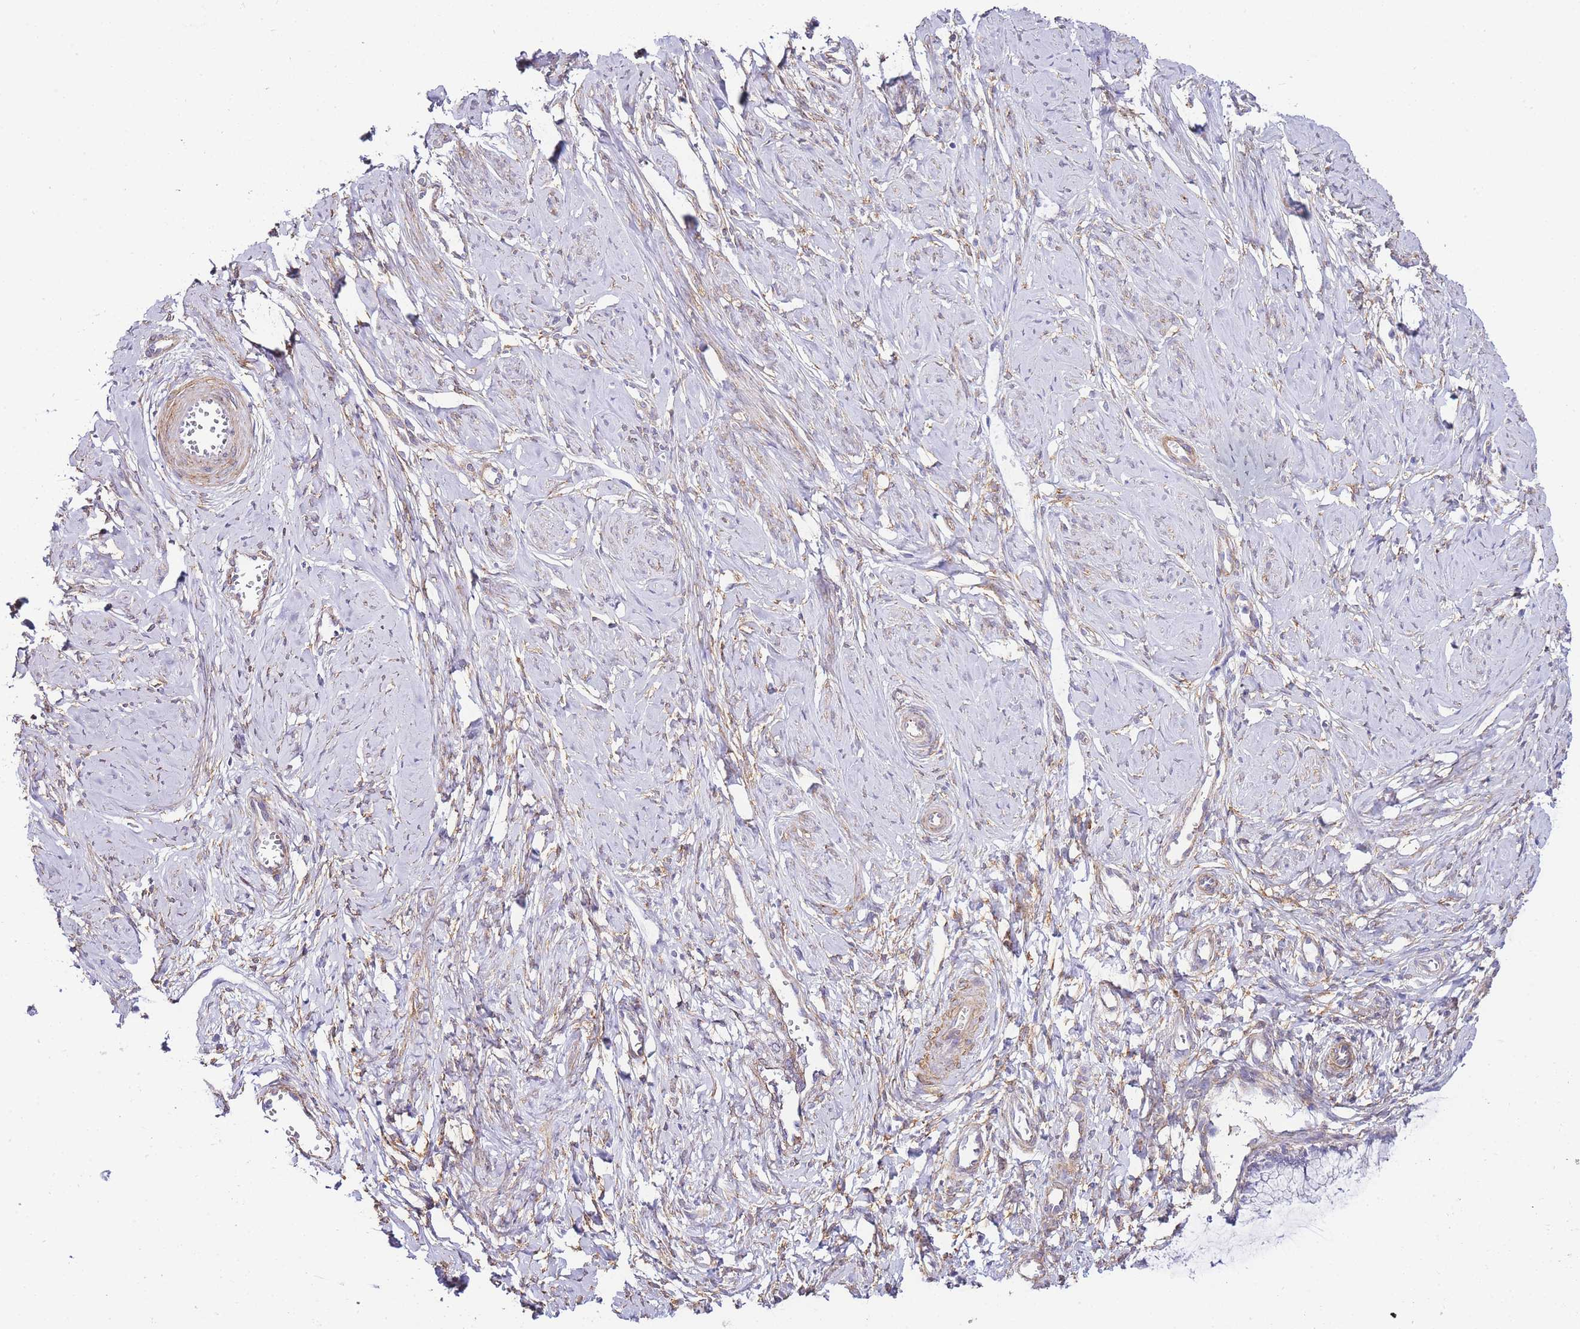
{"staining": {"intensity": "negative", "quantity": "none", "location": "none"}, "tissue": "cervix", "cell_type": "Glandular cells", "image_type": "normal", "snomed": [{"axis": "morphology", "description": "Normal tissue, NOS"}, {"axis": "morphology", "description": "Adenocarcinoma, NOS"}, {"axis": "topography", "description": "Cervix"}], "caption": "A micrograph of cervix stained for a protein demonstrates no brown staining in glandular cells. Brightfield microscopy of IHC stained with DAB (3,3'-diaminobenzidine) (brown) and hematoxylin (blue), captured at high magnification.", "gene": "PDCD7", "patient": {"sex": "female", "age": 29}}